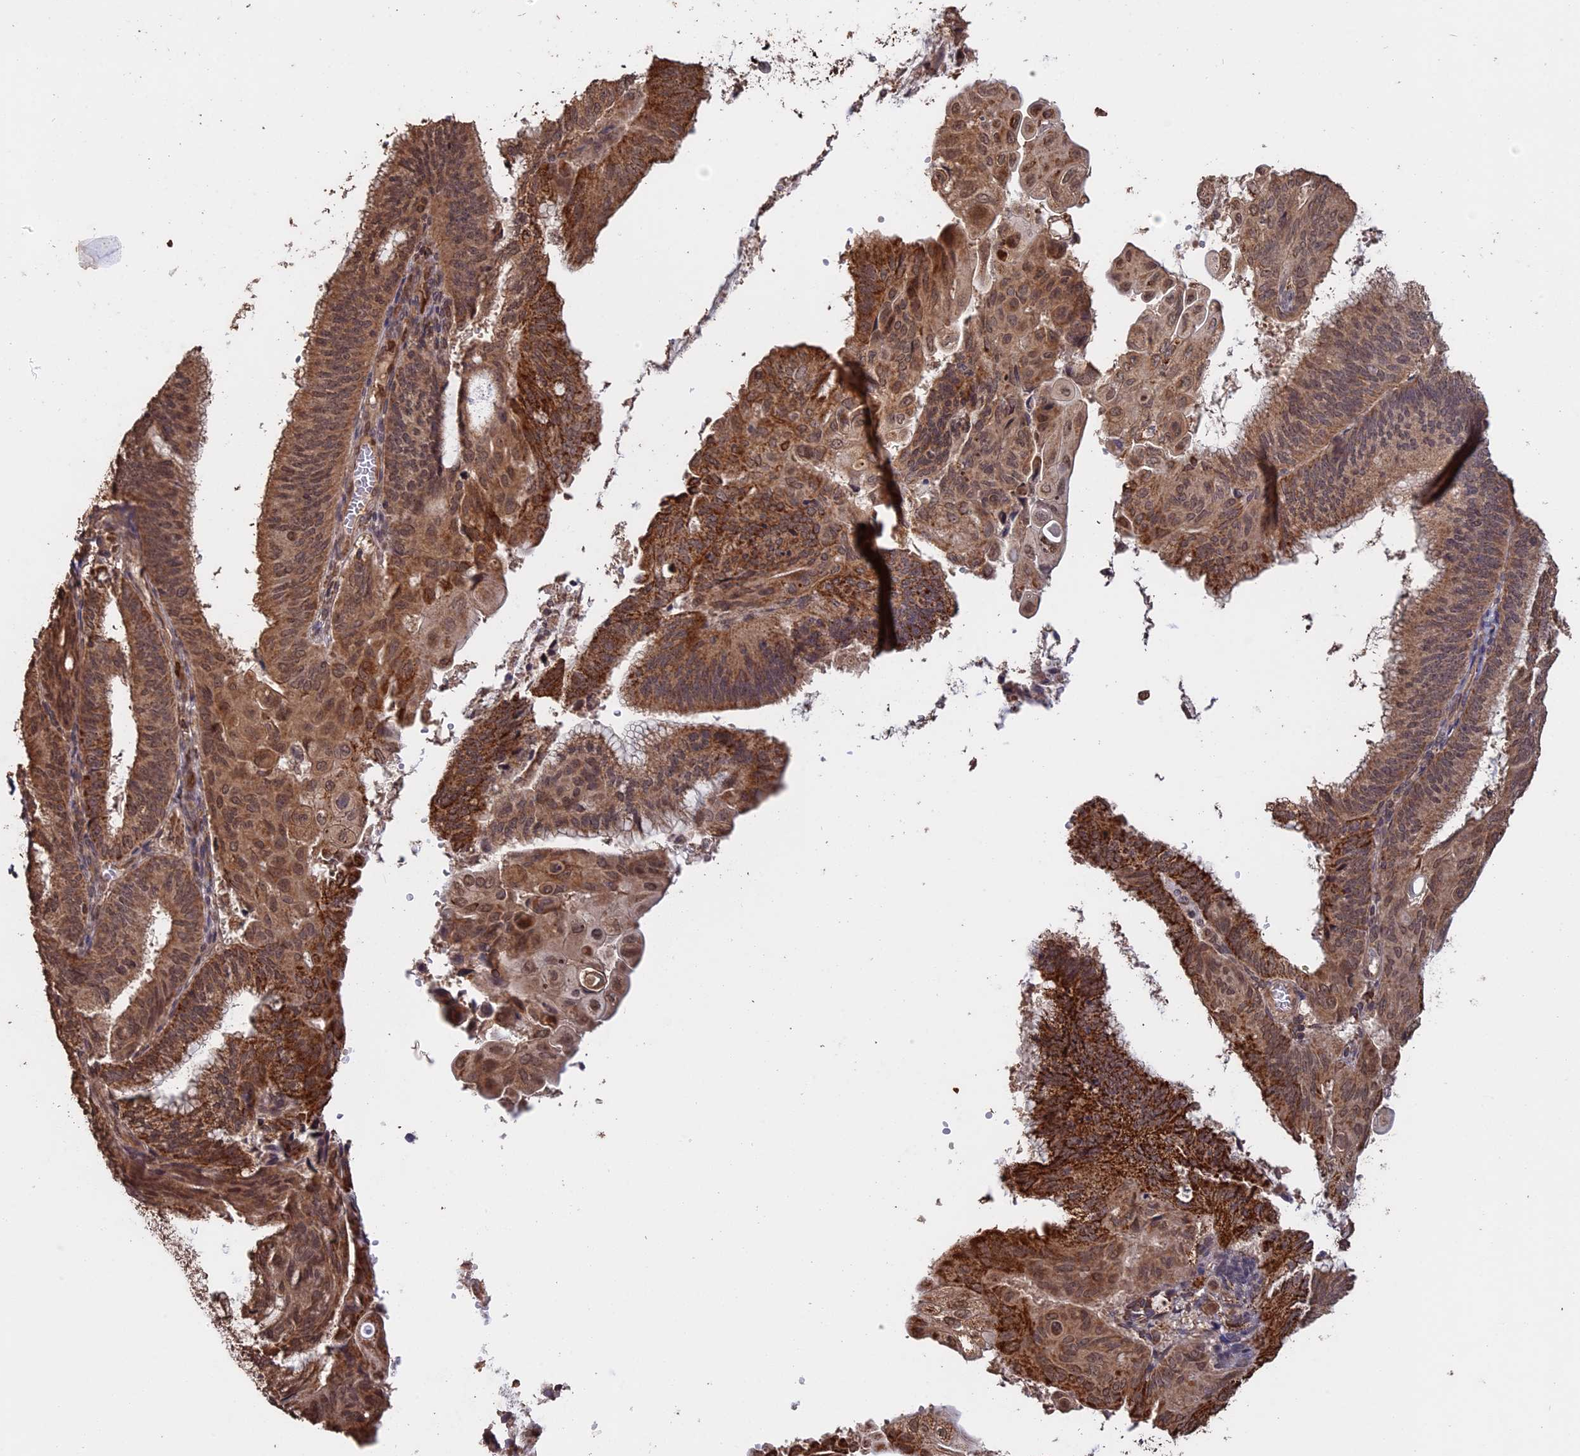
{"staining": {"intensity": "moderate", "quantity": ">75%", "location": "cytoplasmic/membranous,nuclear"}, "tissue": "endometrial cancer", "cell_type": "Tumor cells", "image_type": "cancer", "snomed": [{"axis": "morphology", "description": "Adenocarcinoma, NOS"}, {"axis": "topography", "description": "Endometrium"}], "caption": "High-magnification brightfield microscopy of endometrial cancer stained with DAB (3,3'-diaminobenzidine) (brown) and counterstained with hematoxylin (blue). tumor cells exhibit moderate cytoplasmic/membranous and nuclear staining is seen in about>75% of cells. (brown staining indicates protein expression, while blue staining denotes nuclei).", "gene": "FAM210B", "patient": {"sex": "female", "age": 49}}